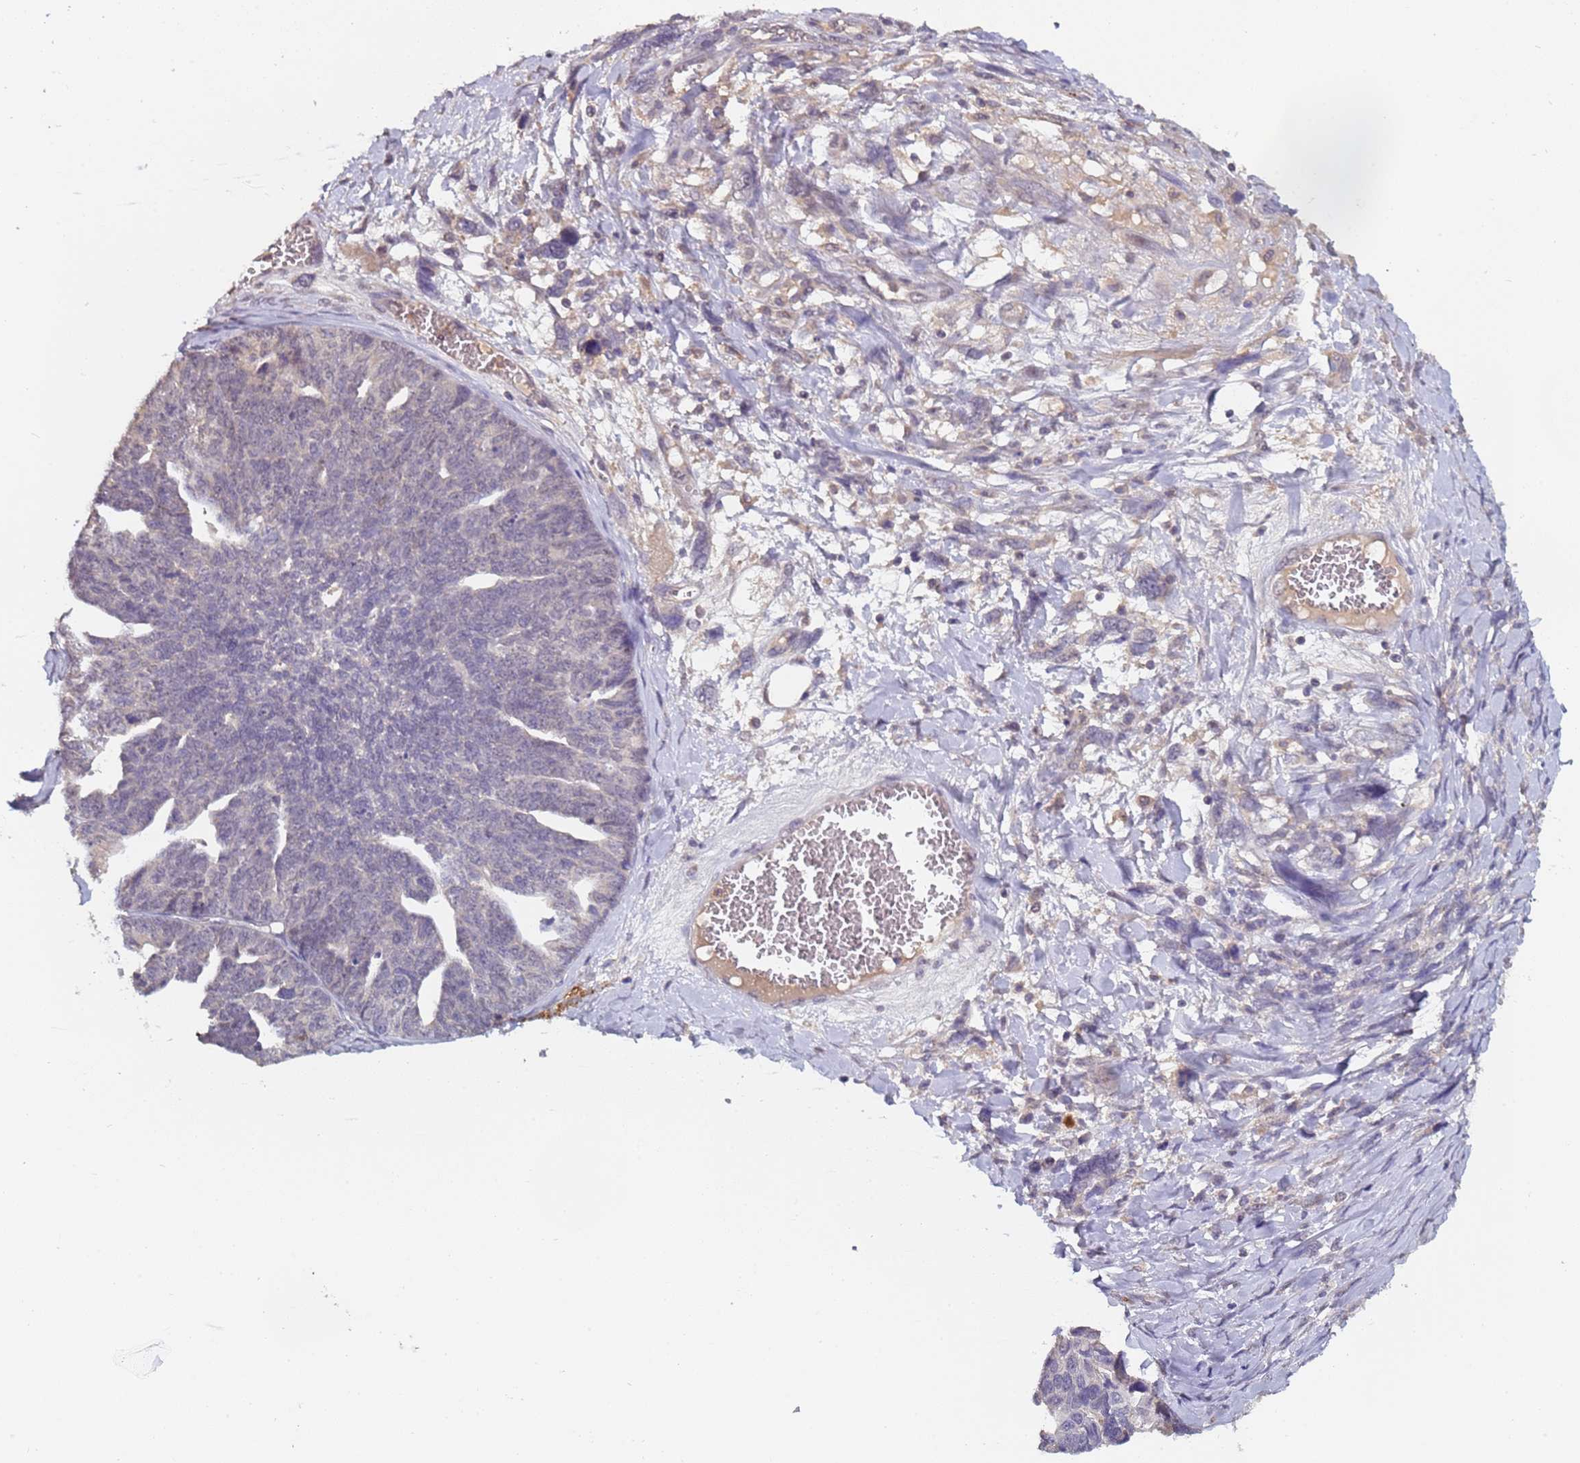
{"staining": {"intensity": "negative", "quantity": "none", "location": "none"}, "tissue": "ovarian cancer", "cell_type": "Tumor cells", "image_type": "cancer", "snomed": [{"axis": "morphology", "description": "Cystadenocarcinoma, serous, NOS"}, {"axis": "topography", "description": "Ovary"}], "caption": "Serous cystadenocarcinoma (ovarian) was stained to show a protein in brown. There is no significant staining in tumor cells.", "gene": "ZNF248", "patient": {"sex": "female", "age": 79}}